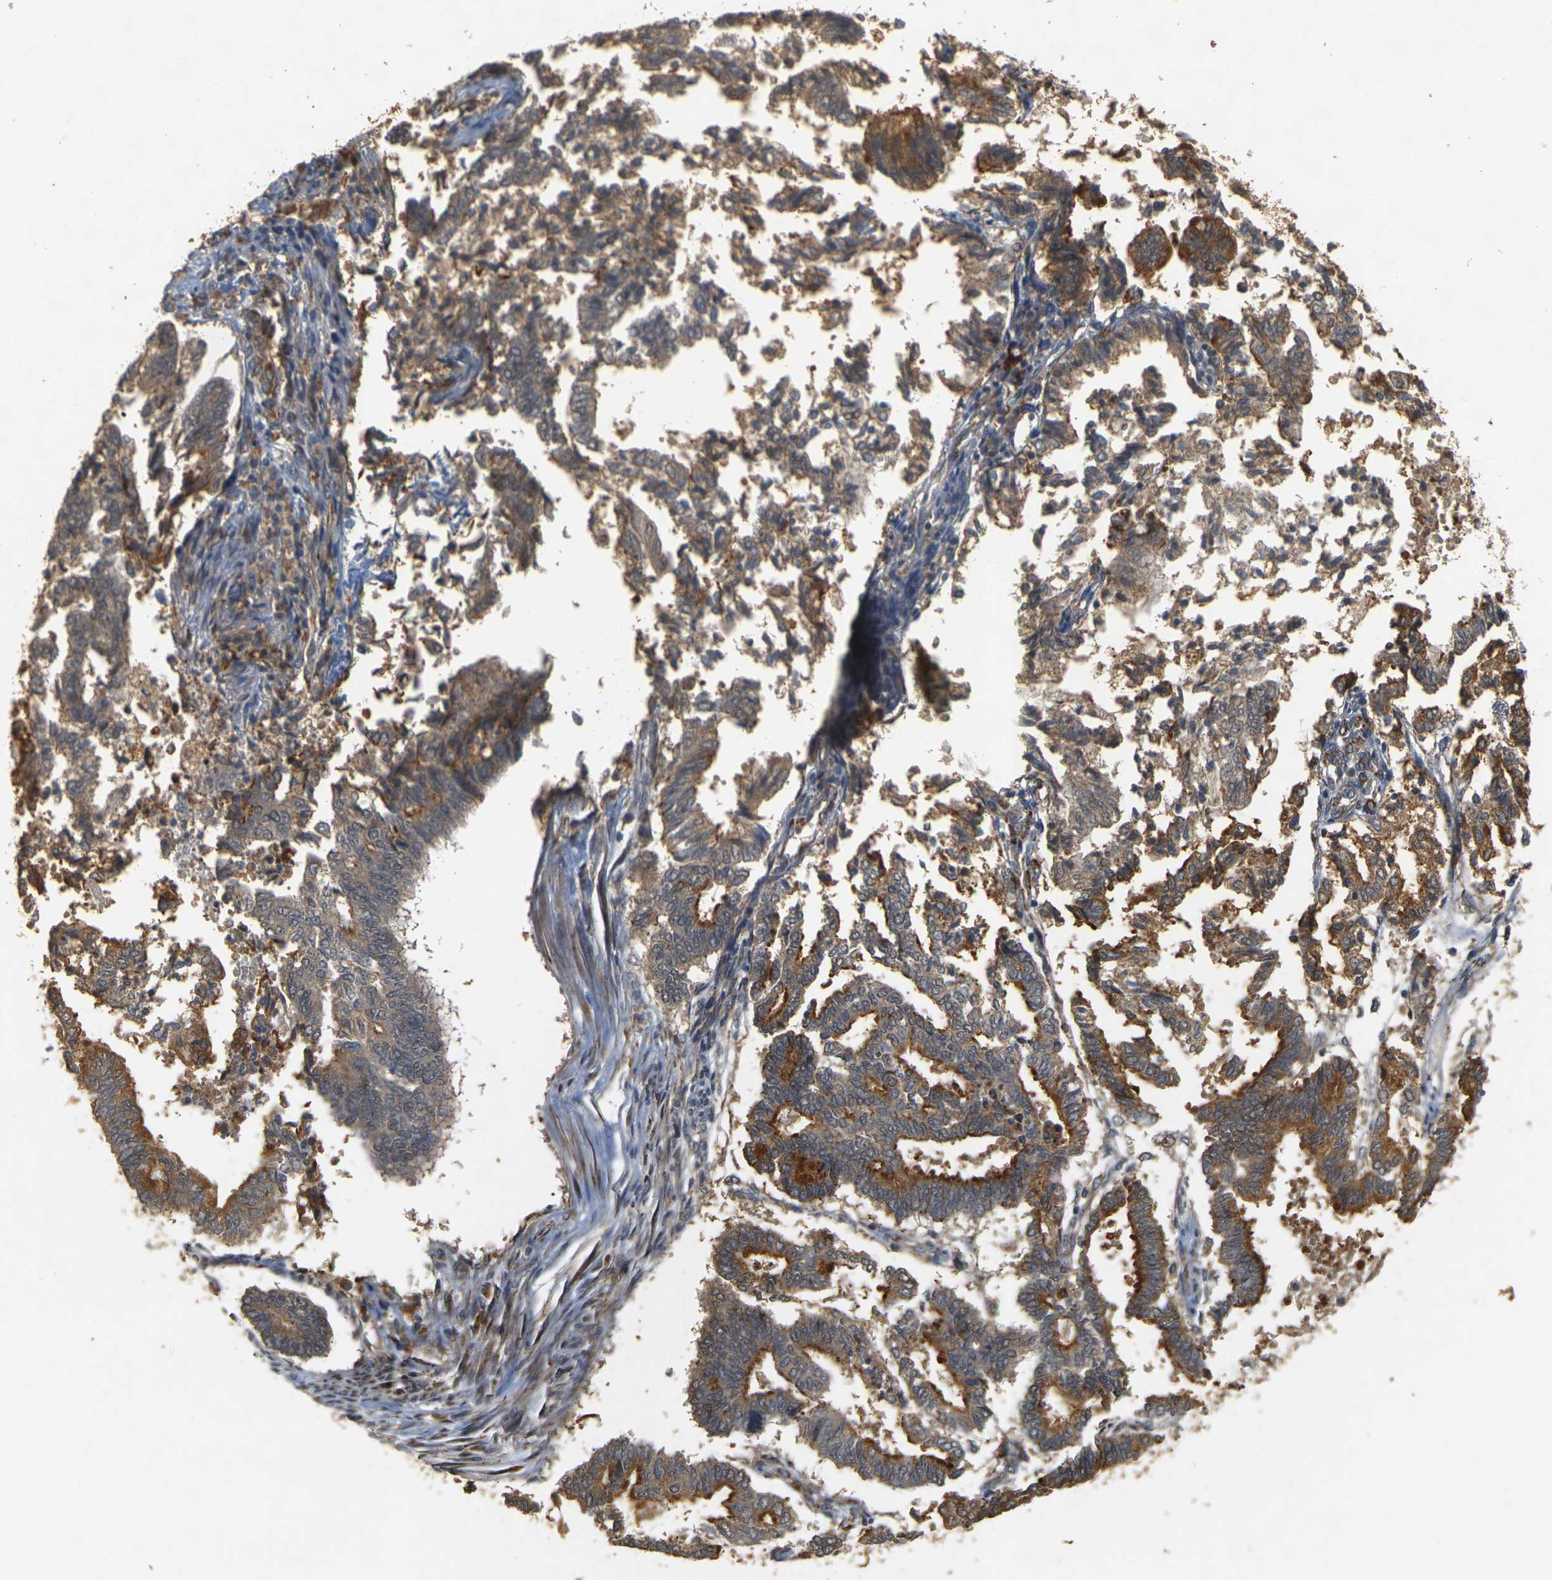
{"staining": {"intensity": "moderate", "quantity": ">75%", "location": "cytoplasmic/membranous"}, "tissue": "endometrial cancer", "cell_type": "Tumor cells", "image_type": "cancer", "snomed": [{"axis": "morphology", "description": "Necrosis, NOS"}, {"axis": "morphology", "description": "Adenocarcinoma, NOS"}, {"axis": "topography", "description": "Endometrium"}], "caption": "Human endometrial cancer (adenocarcinoma) stained with a protein marker displays moderate staining in tumor cells.", "gene": "MEGF9", "patient": {"sex": "female", "age": 79}}